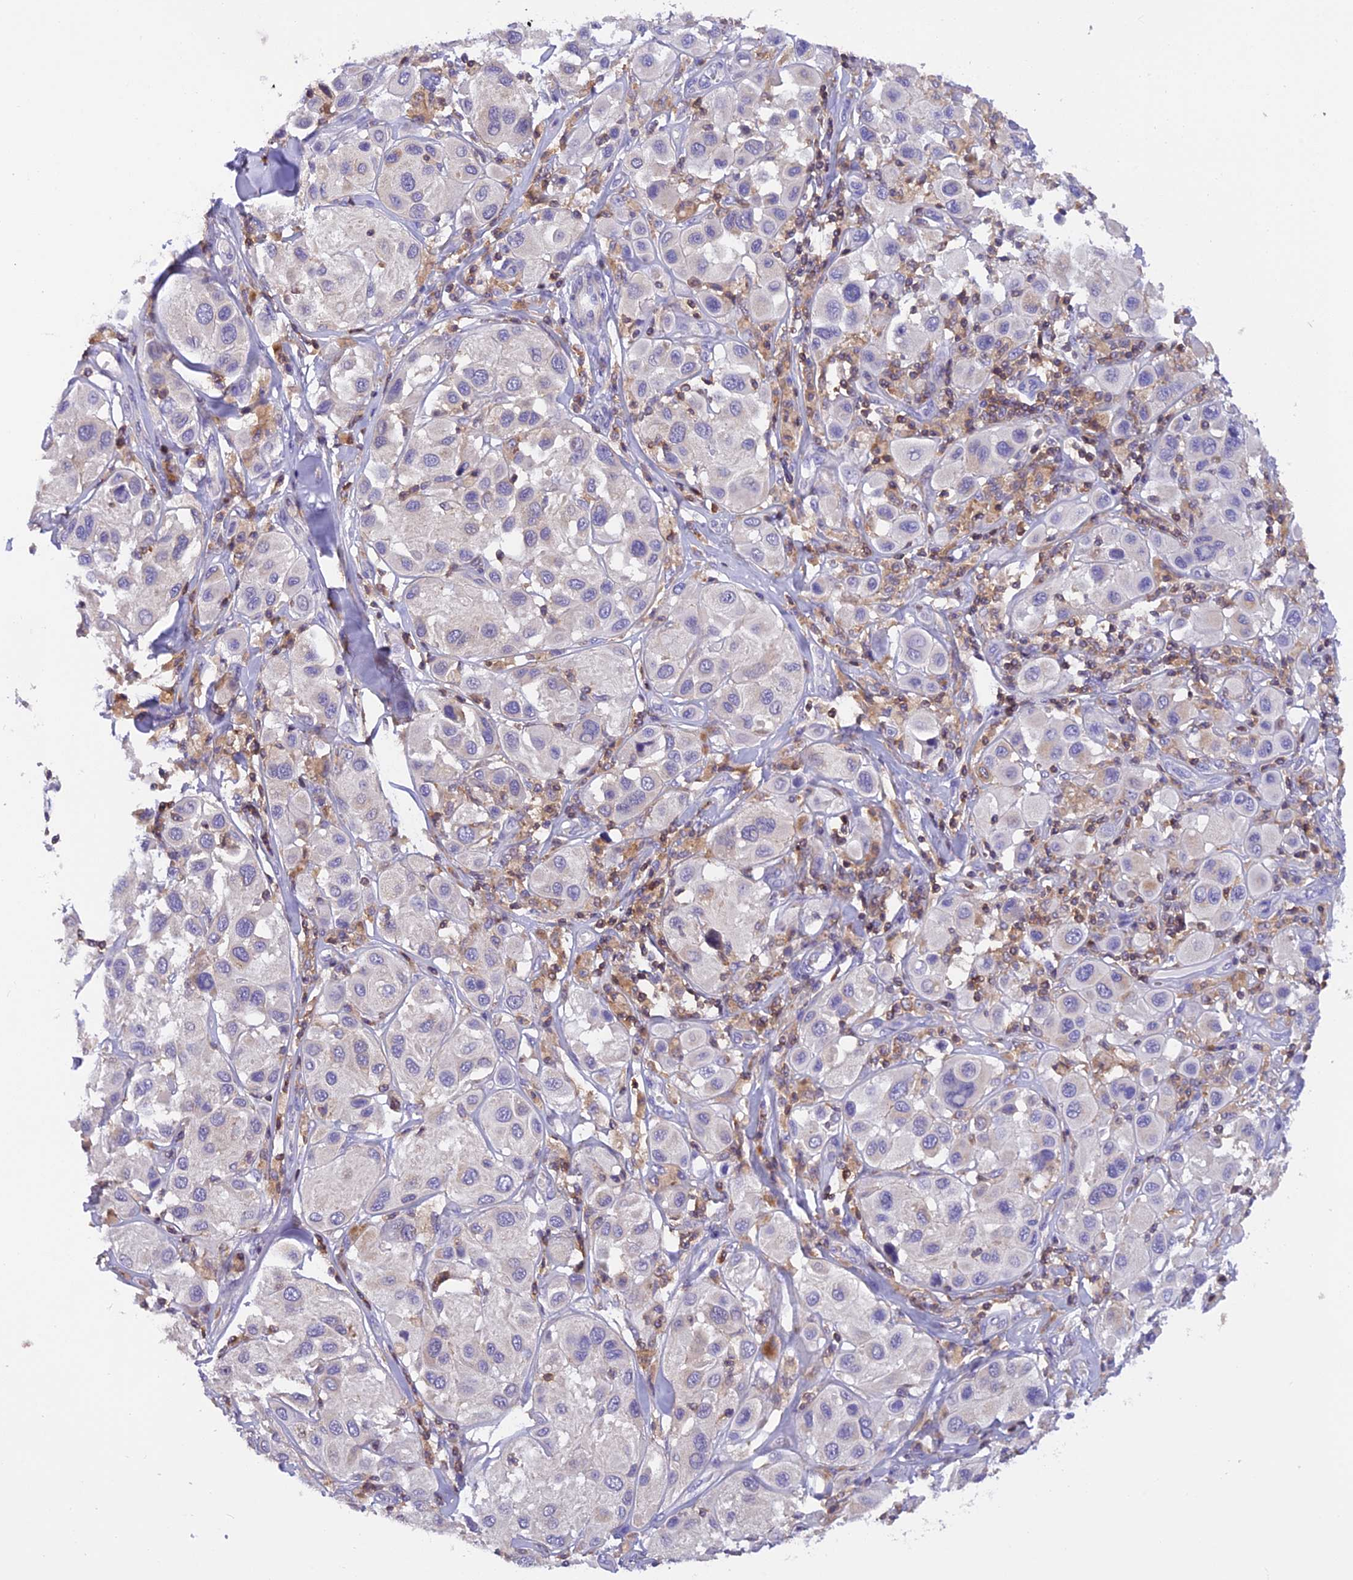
{"staining": {"intensity": "negative", "quantity": "none", "location": "none"}, "tissue": "melanoma", "cell_type": "Tumor cells", "image_type": "cancer", "snomed": [{"axis": "morphology", "description": "Malignant melanoma, Metastatic site"}, {"axis": "topography", "description": "Skin"}], "caption": "Human melanoma stained for a protein using IHC reveals no staining in tumor cells.", "gene": "LPXN", "patient": {"sex": "male", "age": 41}}